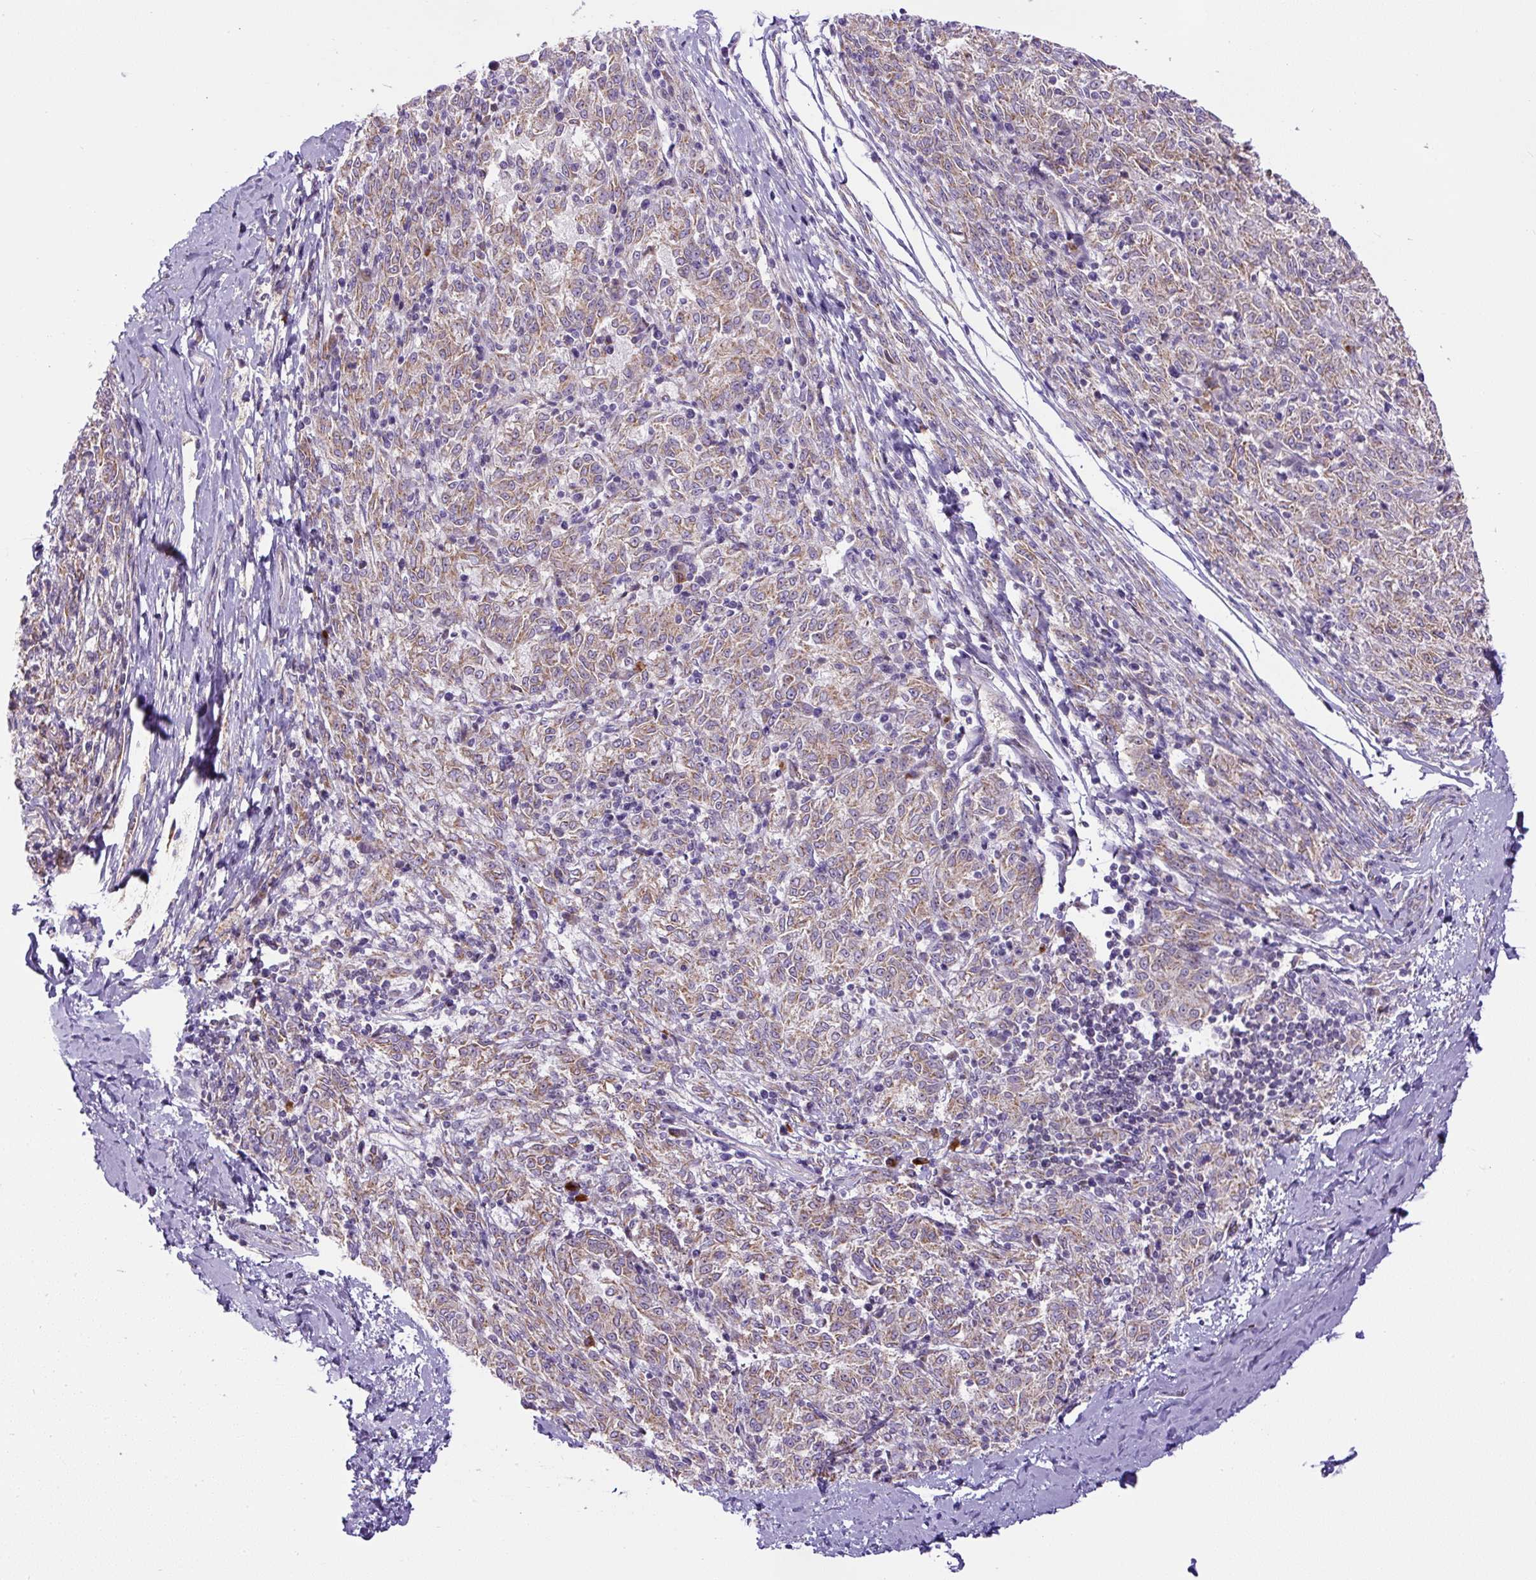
{"staining": {"intensity": "moderate", "quantity": ">75%", "location": "cytoplasmic/membranous"}, "tissue": "melanoma", "cell_type": "Tumor cells", "image_type": "cancer", "snomed": [{"axis": "morphology", "description": "Malignant melanoma, NOS"}, {"axis": "topography", "description": "Skin"}], "caption": "This micrograph shows malignant melanoma stained with IHC to label a protein in brown. The cytoplasmic/membranous of tumor cells show moderate positivity for the protein. Nuclei are counter-stained blue.", "gene": "ZNF596", "patient": {"sex": "female", "age": 72}}